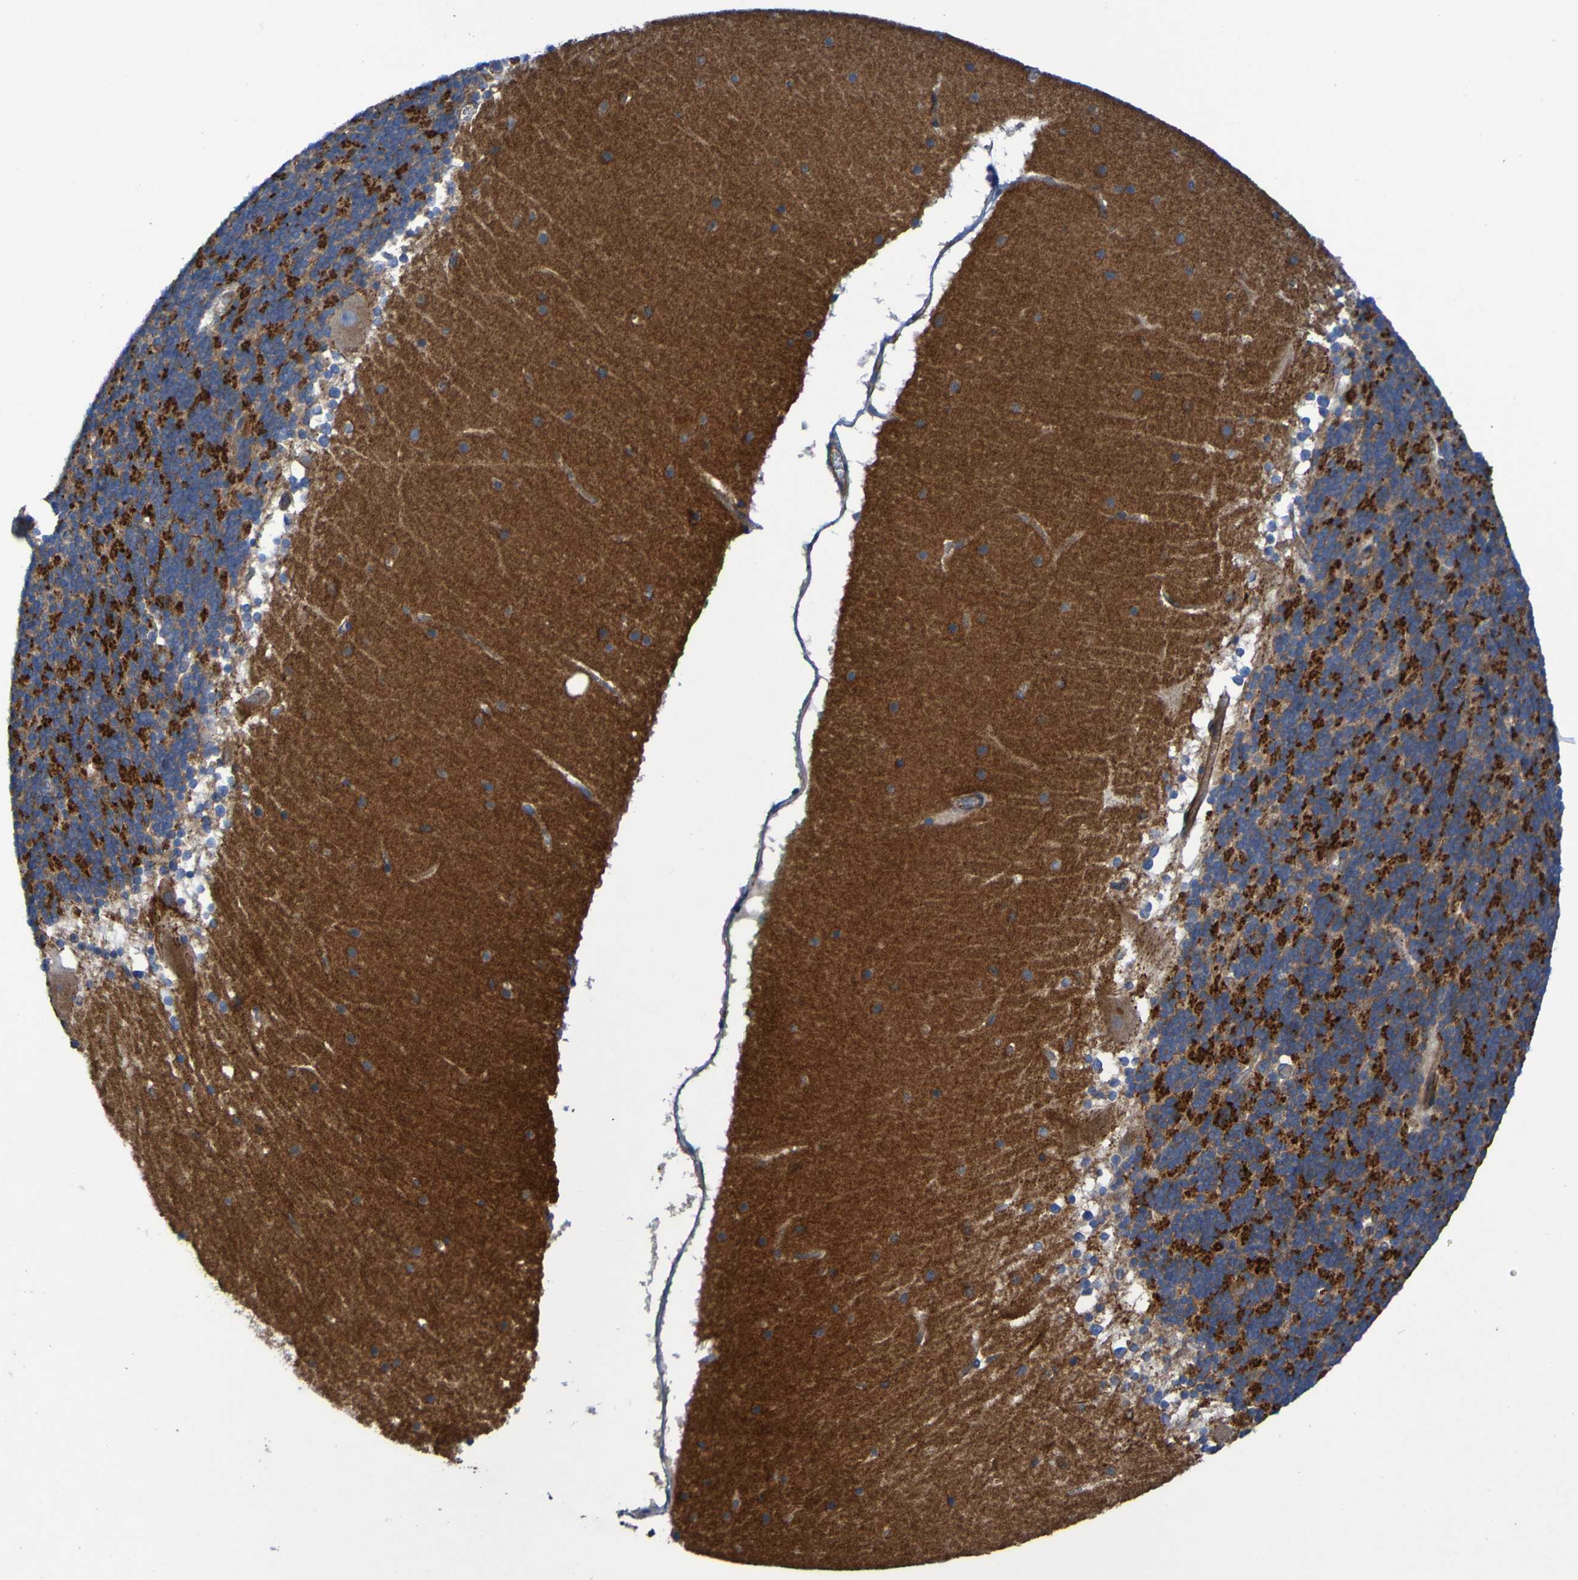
{"staining": {"intensity": "moderate", "quantity": "25%-75%", "location": "cytoplasmic/membranous"}, "tissue": "cerebellum", "cell_type": "Cells in granular layer", "image_type": "normal", "snomed": [{"axis": "morphology", "description": "Normal tissue, NOS"}, {"axis": "topography", "description": "Cerebellum"}], "caption": "Cerebellum was stained to show a protein in brown. There is medium levels of moderate cytoplasmic/membranous expression in about 25%-75% of cells in granular layer. The staining is performed using DAB (3,3'-diaminobenzidine) brown chromogen to label protein expression. The nuclei are counter-stained blue using hematoxylin.", "gene": "ARHGEF16", "patient": {"sex": "female", "age": 19}}